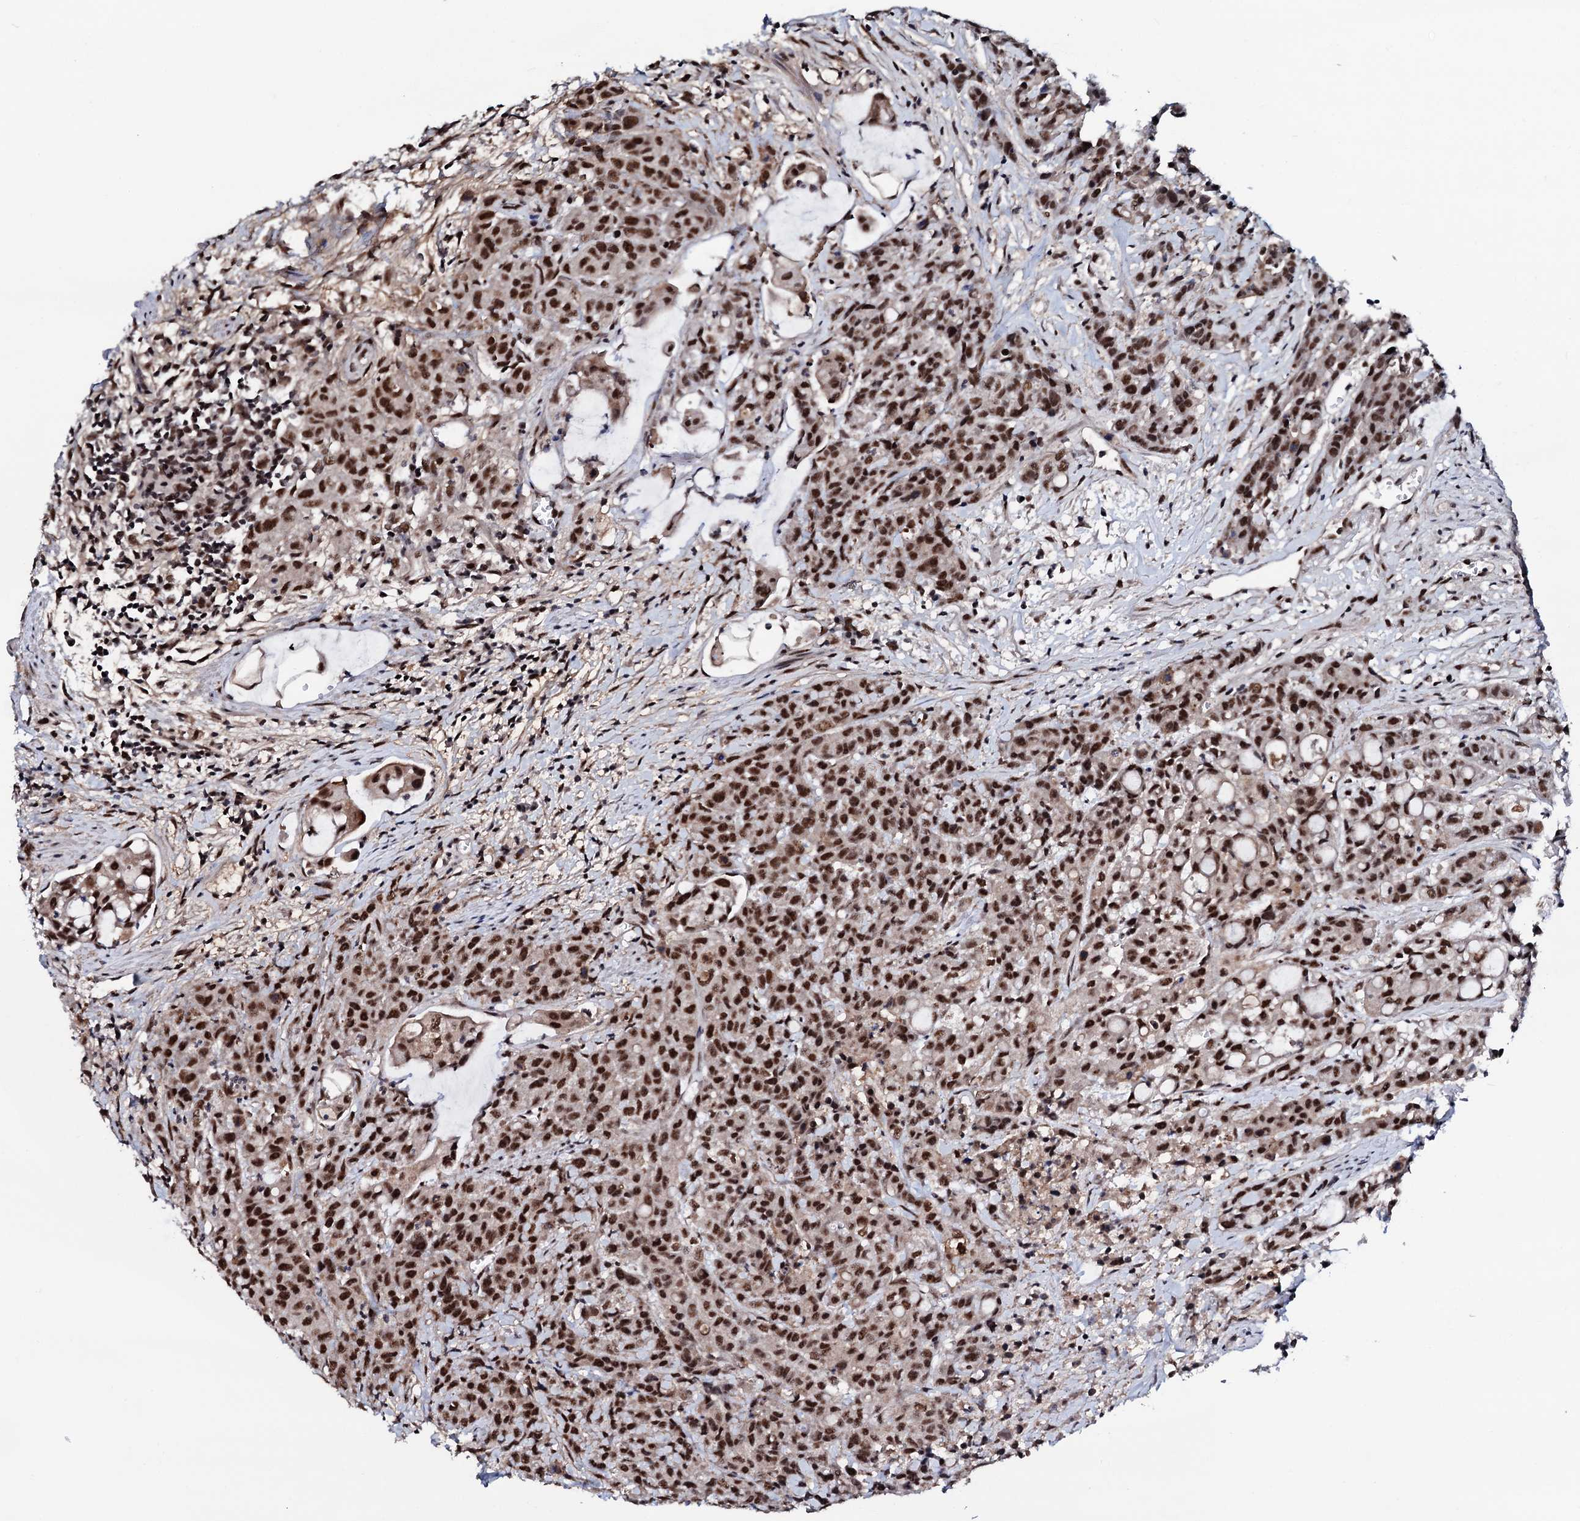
{"staining": {"intensity": "strong", "quantity": ">75%", "location": "nuclear"}, "tissue": "colorectal cancer", "cell_type": "Tumor cells", "image_type": "cancer", "snomed": [{"axis": "morphology", "description": "Adenocarcinoma, NOS"}, {"axis": "topography", "description": "Colon"}], "caption": "Immunohistochemistry staining of colorectal cancer (adenocarcinoma), which exhibits high levels of strong nuclear expression in about >75% of tumor cells indicating strong nuclear protein expression. The staining was performed using DAB (3,3'-diaminobenzidine) (brown) for protein detection and nuclei were counterstained in hematoxylin (blue).", "gene": "PRPF18", "patient": {"sex": "male", "age": 62}}